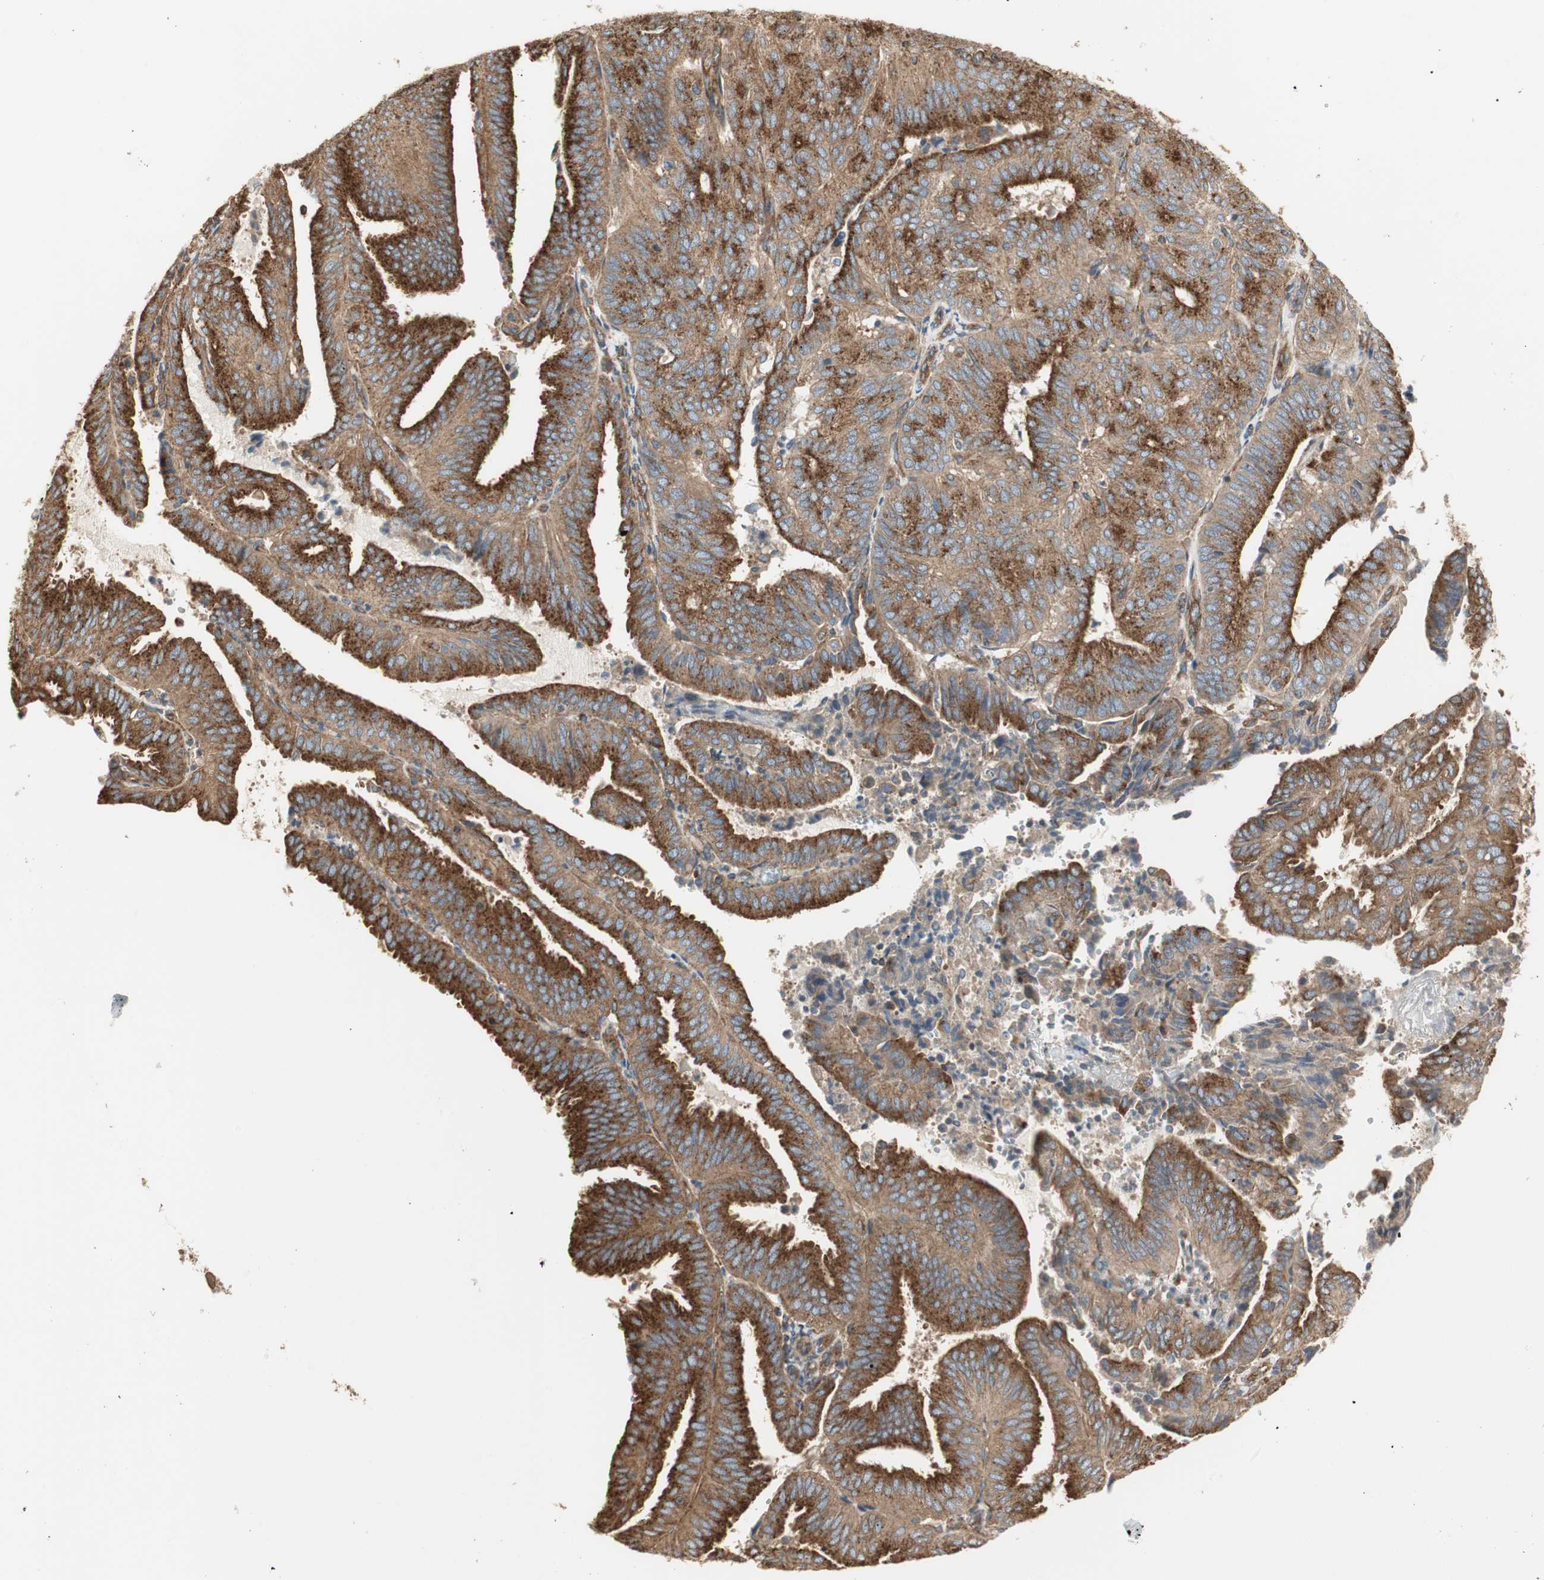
{"staining": {"intensity": "strong", "quantity": ">75%", "location": "cytoplasmic/membranous"}, "tissue": "endometrial cancer", "cell_type": "Tumor cells", "image_type": "cancer", "snomed": [{"axis": "morphology", "description": "Adenocarcinoma, NOS"}, {"axis": "topography", "description": "Uterus"}], "caption": "Endometrial adenocarcinoma stained with IHC demonstrates strong cytoplasmic/membranous staining in approximately >75% of tumor cells.", "gene": "H6PD", "patient": {"sex": "female", "age": 60}}